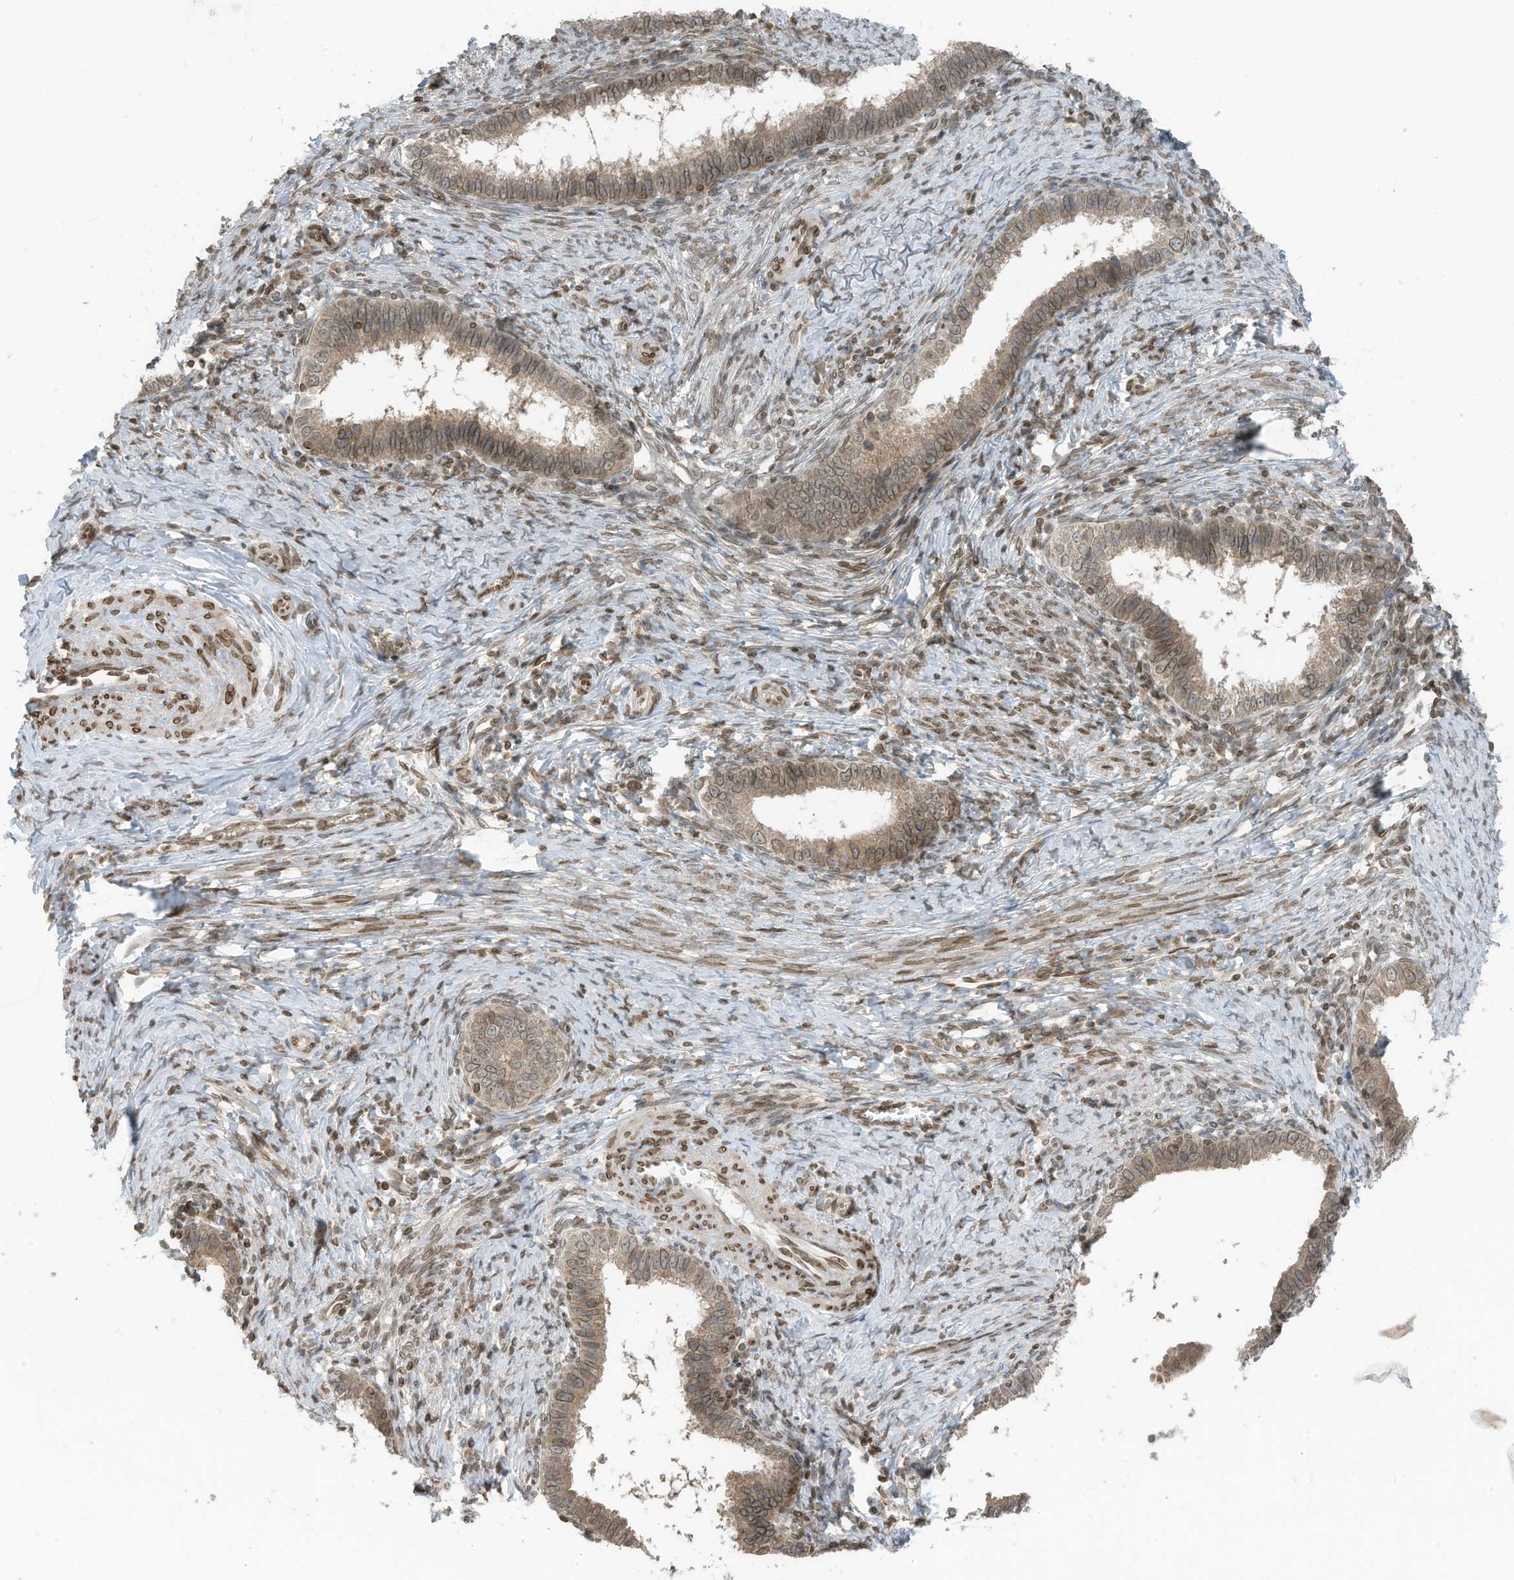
{"staining": {"intensity": "moderate", "quantity": "25%-75%", "location": "cytoplasmic/membranous,nuclear"}, "tissue": "cervical cancer", "cell_type": "Tumor cells", "image_type": "cancer", "snomed": [{"axis": "morphology", "description": "Adenocarcinoma, NOS"}, {"axis": "topography", "description": "Cervix"}], "caption": "The photomicrograph displays immunohistochemical staining of adenocarcinoma (cervical). There is moderate cytoplasmic/membranous and nuclear staining is identified in approximately 25%-75% of tumor cells.", "gene": "RABL3", "patient": {"sex": "female", "age": 36}}